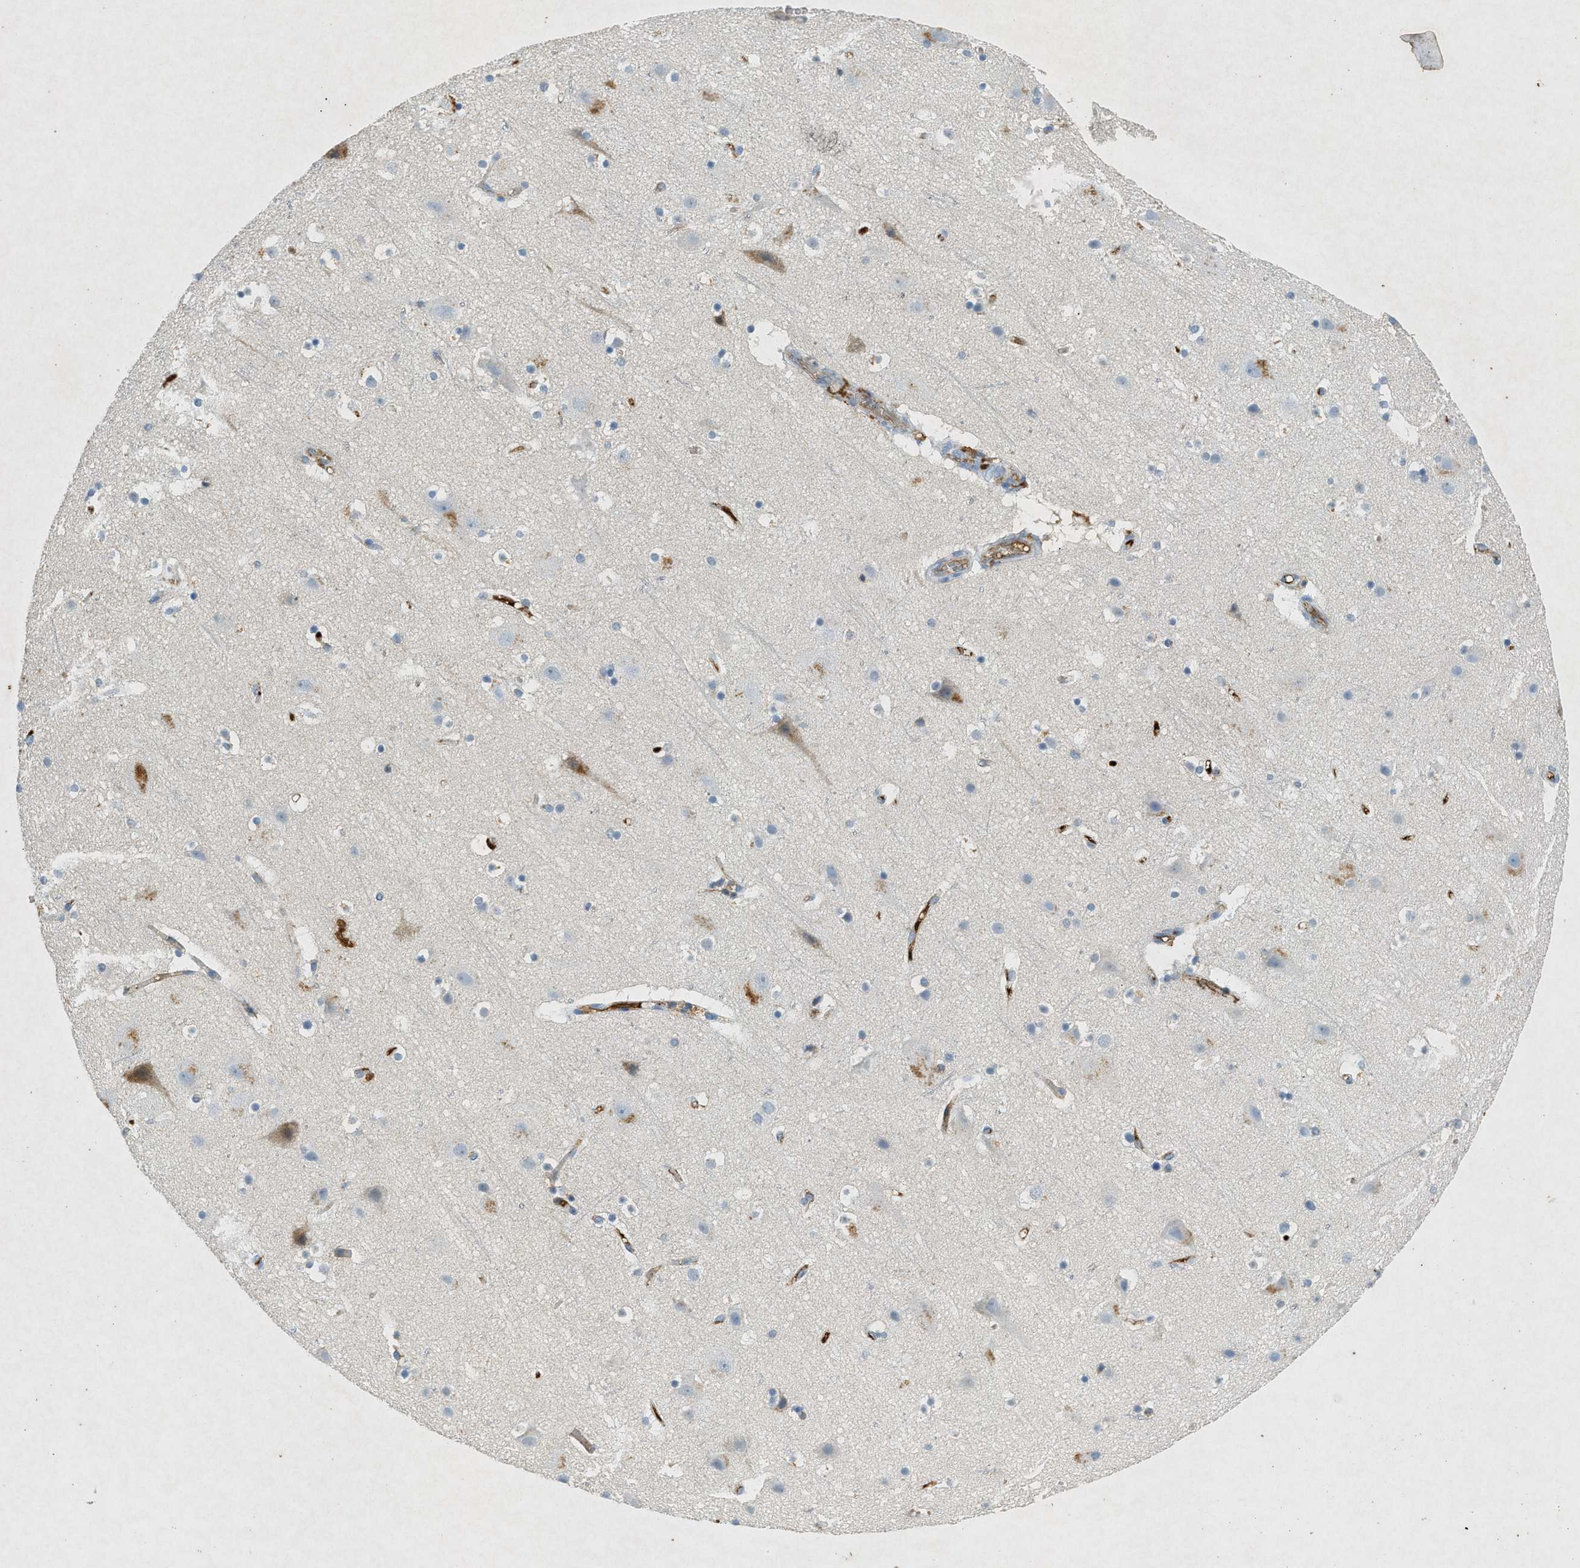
{"staining": {"intensity": "weak", "quantity": ">75%", "location": "cytoplasmic/membranous"}, "tissue": "cerebral cortex", "cell_type": "Endothelial cells", "image_type": "normal", "snomed": [{"axis": "morphology", "description": "Normal tissue, NOS"}, {"axis": "topography", "description": "Cerebral cortex"}], "caption": "Immunohistochemistry (DAB (3,3'-diaminobenzidine)) staining of benign cerebral cortex demonstrates weak cytoplasmic/membranous protein positivity in approximately >75% of endothelial cells.", "gene": "F2", "patient": {"sex": "male", "age": 45}}